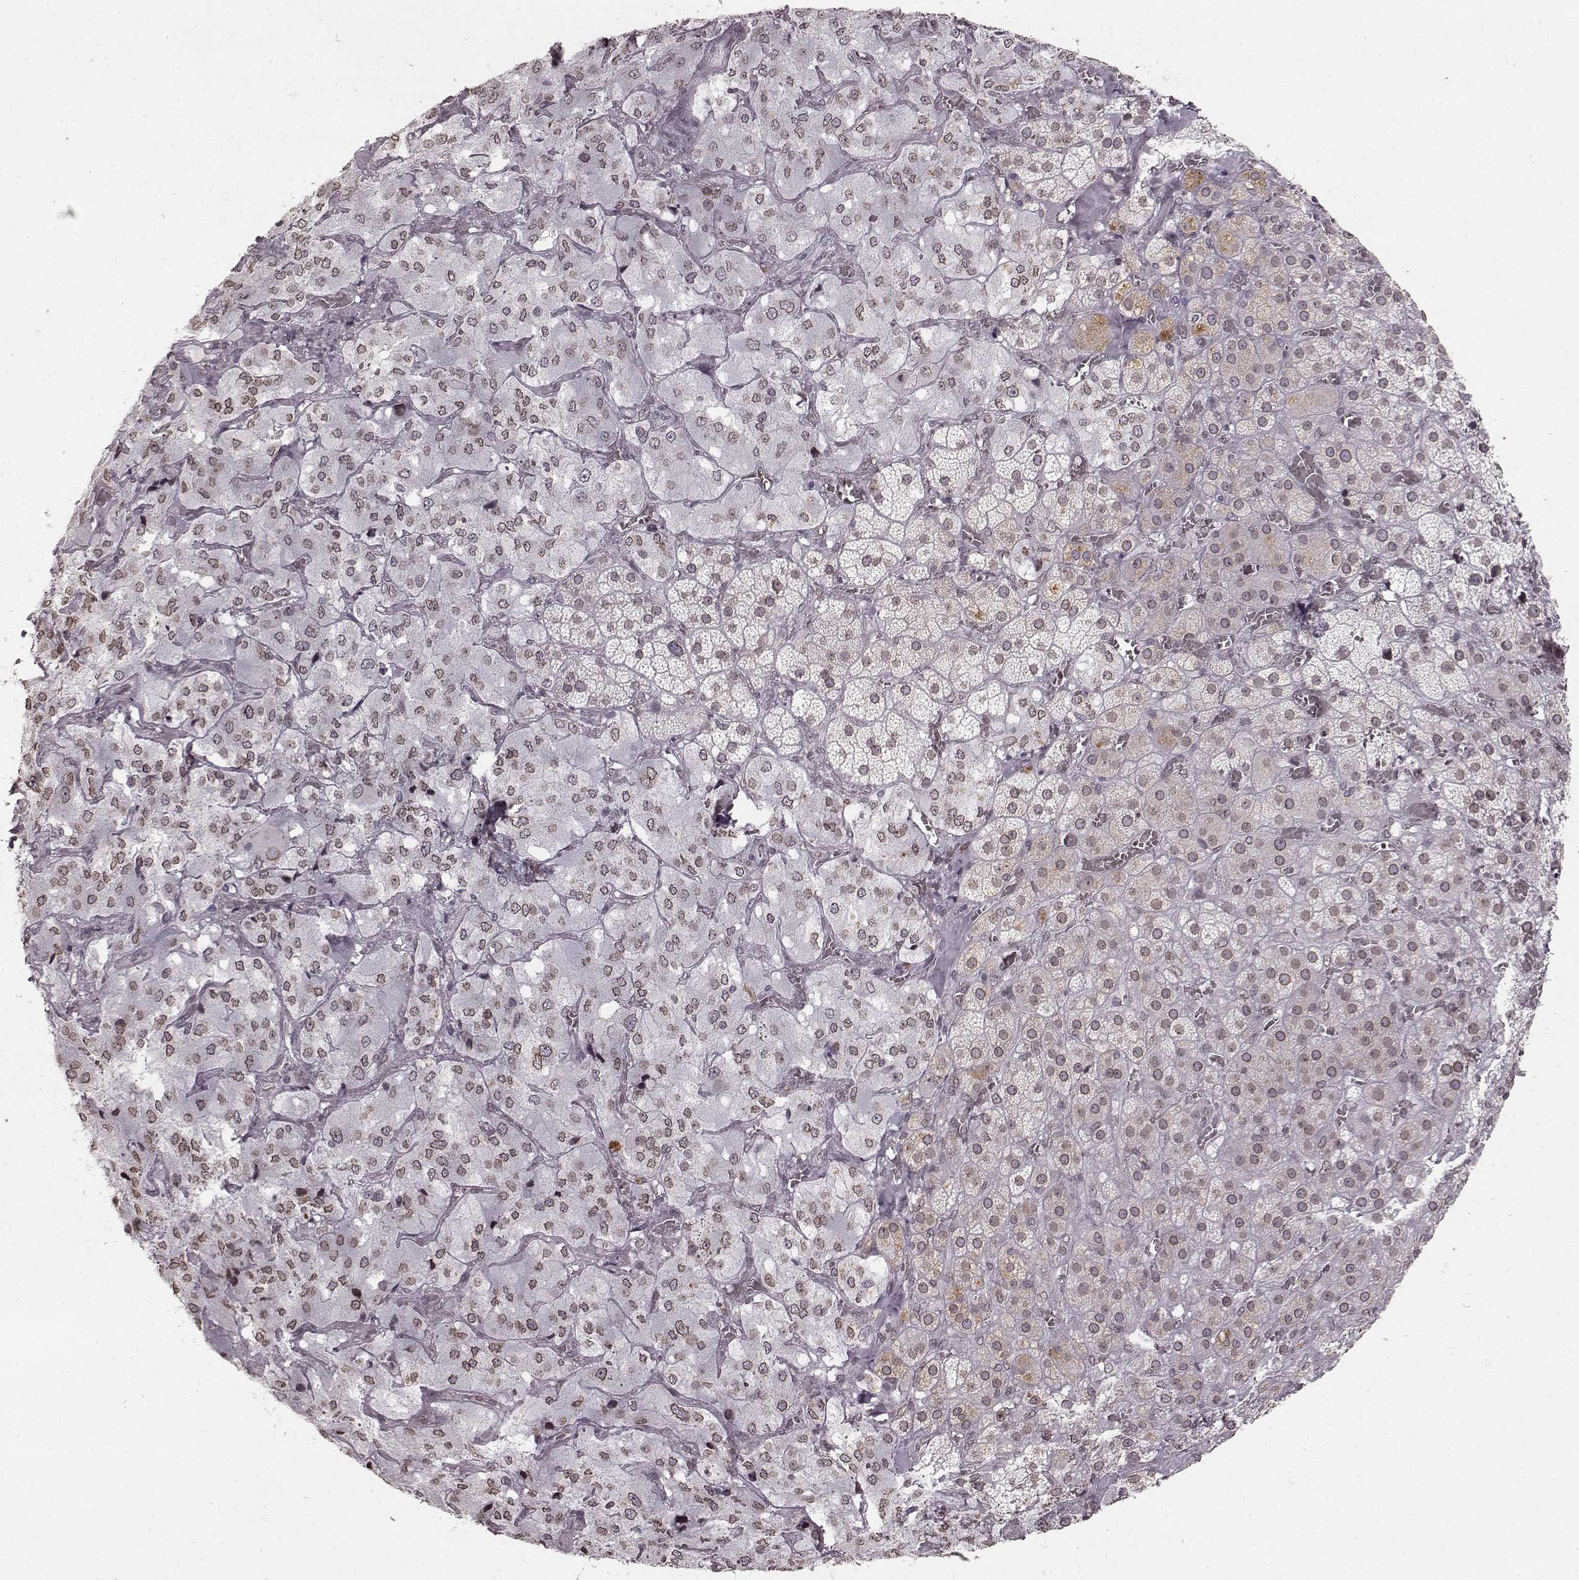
{"staining": {"intensity": "weak", "quantity": ">75%", "location": "cytoplasmic/membranous,nuclear"}, "tissue": "adrenal gland", "cell_type": "Glandular cells", "image_type": "normal", "snomed": [{"axis": "morphology", "description": "Normal tissue, NOS"}, {"axis": "topography", "description": "Adrenal gland"}], "caption": "Immunohistochemical staining of benign adrenal gland demonstrates weak cytoplasmic/membranous,nuclear protein positivity in about >75% of glandular cells. (IHC, brightfield microscopy, high magnification).", "gene": "DCAF12", "patient": {"sex": "male", "age": 57}}